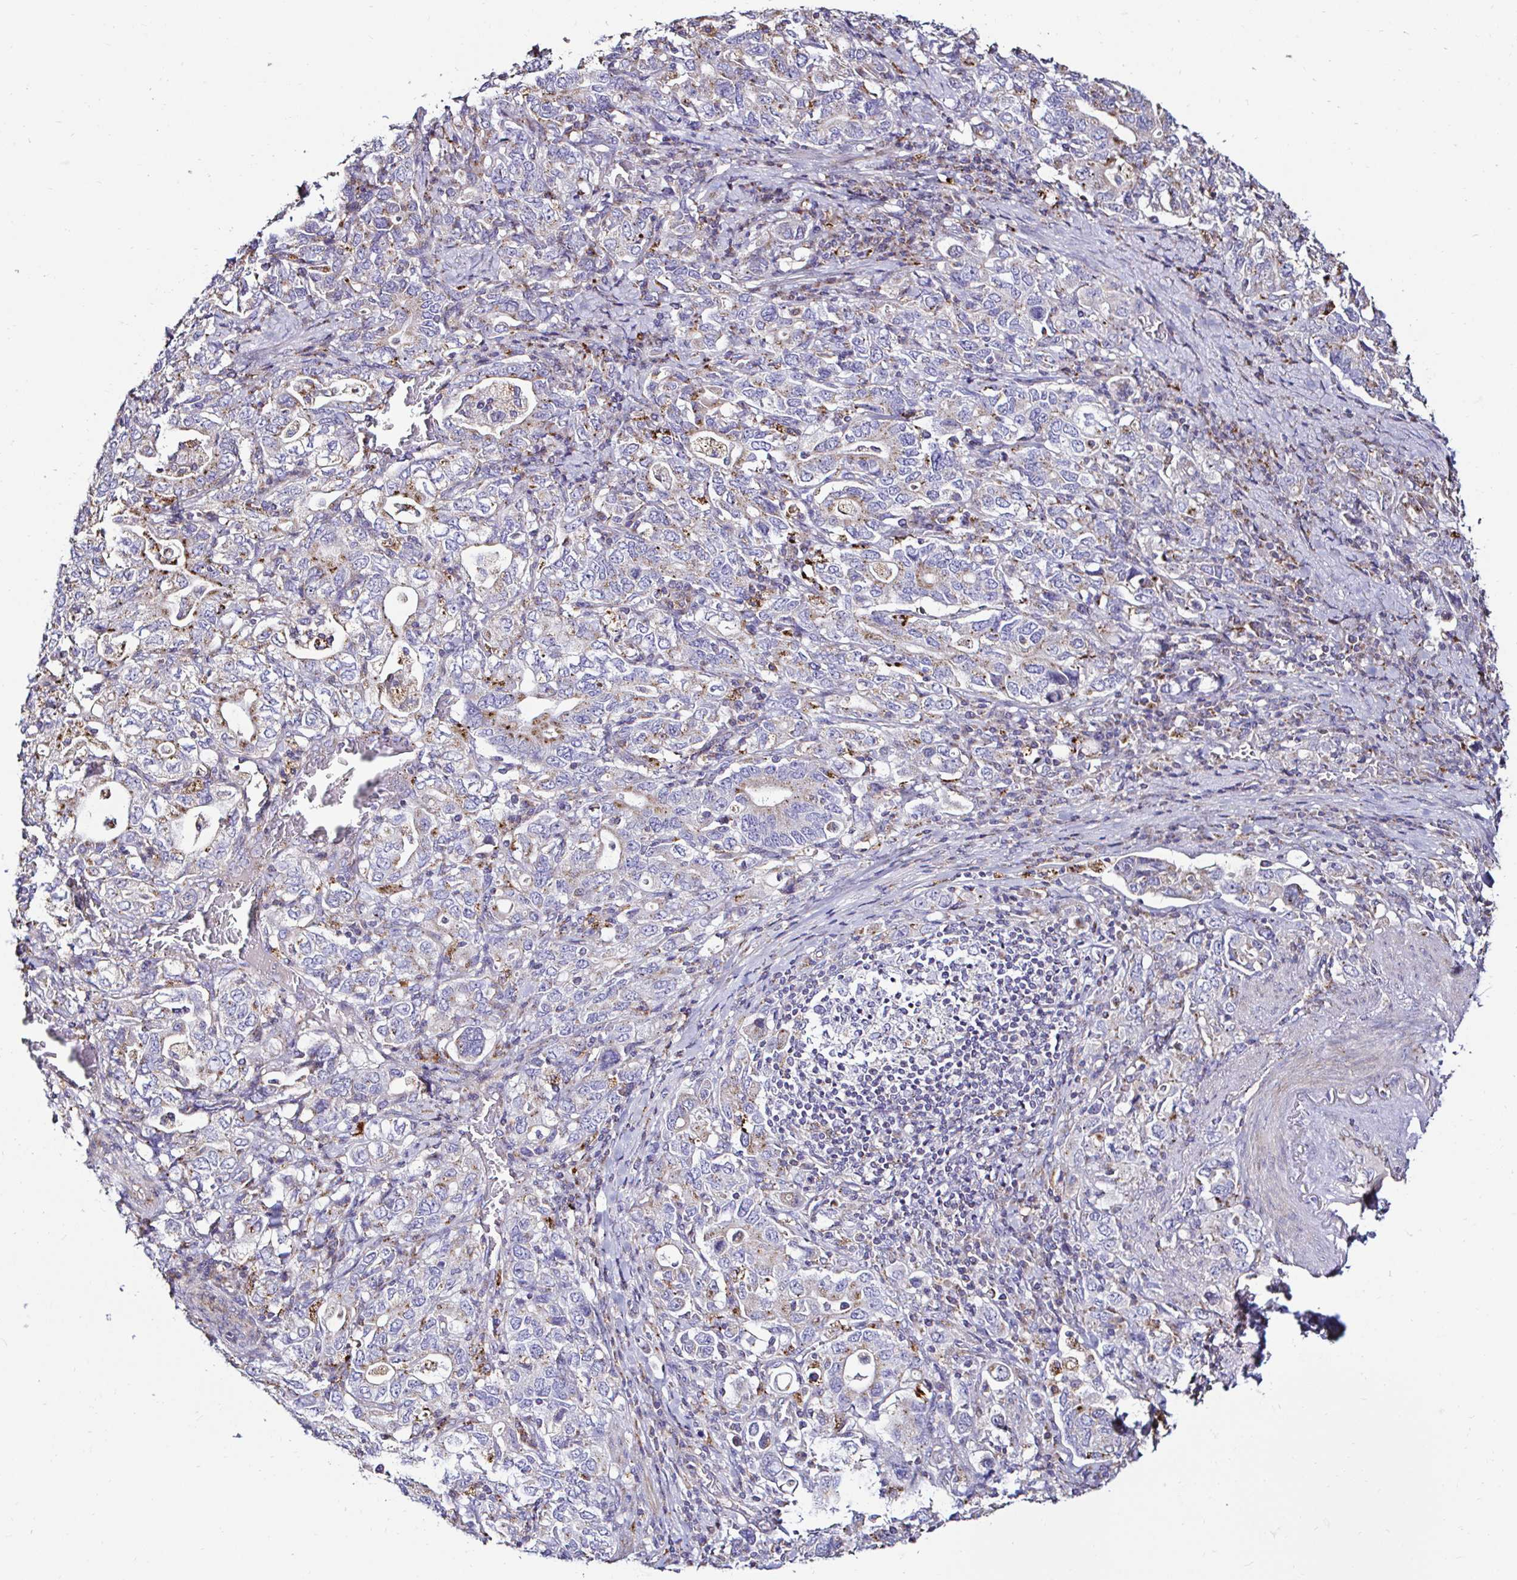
{"staining": {"intensity": "moderate", "quantity": "<25%", "location": "cytoplasmic/membranous"}, "tissue": "stomach cancer", "cell_type": "Tumor cells", "image_type": "cancer", "snomed": [{"axis": "morphology", "description": "Adenocarcinoma, NOS"}, {"axis": "topography", "description": "Stomach, upper"}, {"axis": "topography", "description": "Stomach"}], "caption": "Immunohistochemical staining of stomach adenocarcinoma displays moderate cytoplasmic/membranous protein expression in approximately <25% of tumor cells.", "gene": "GALNS", "patient": {"sex": "male", "age": 62}}